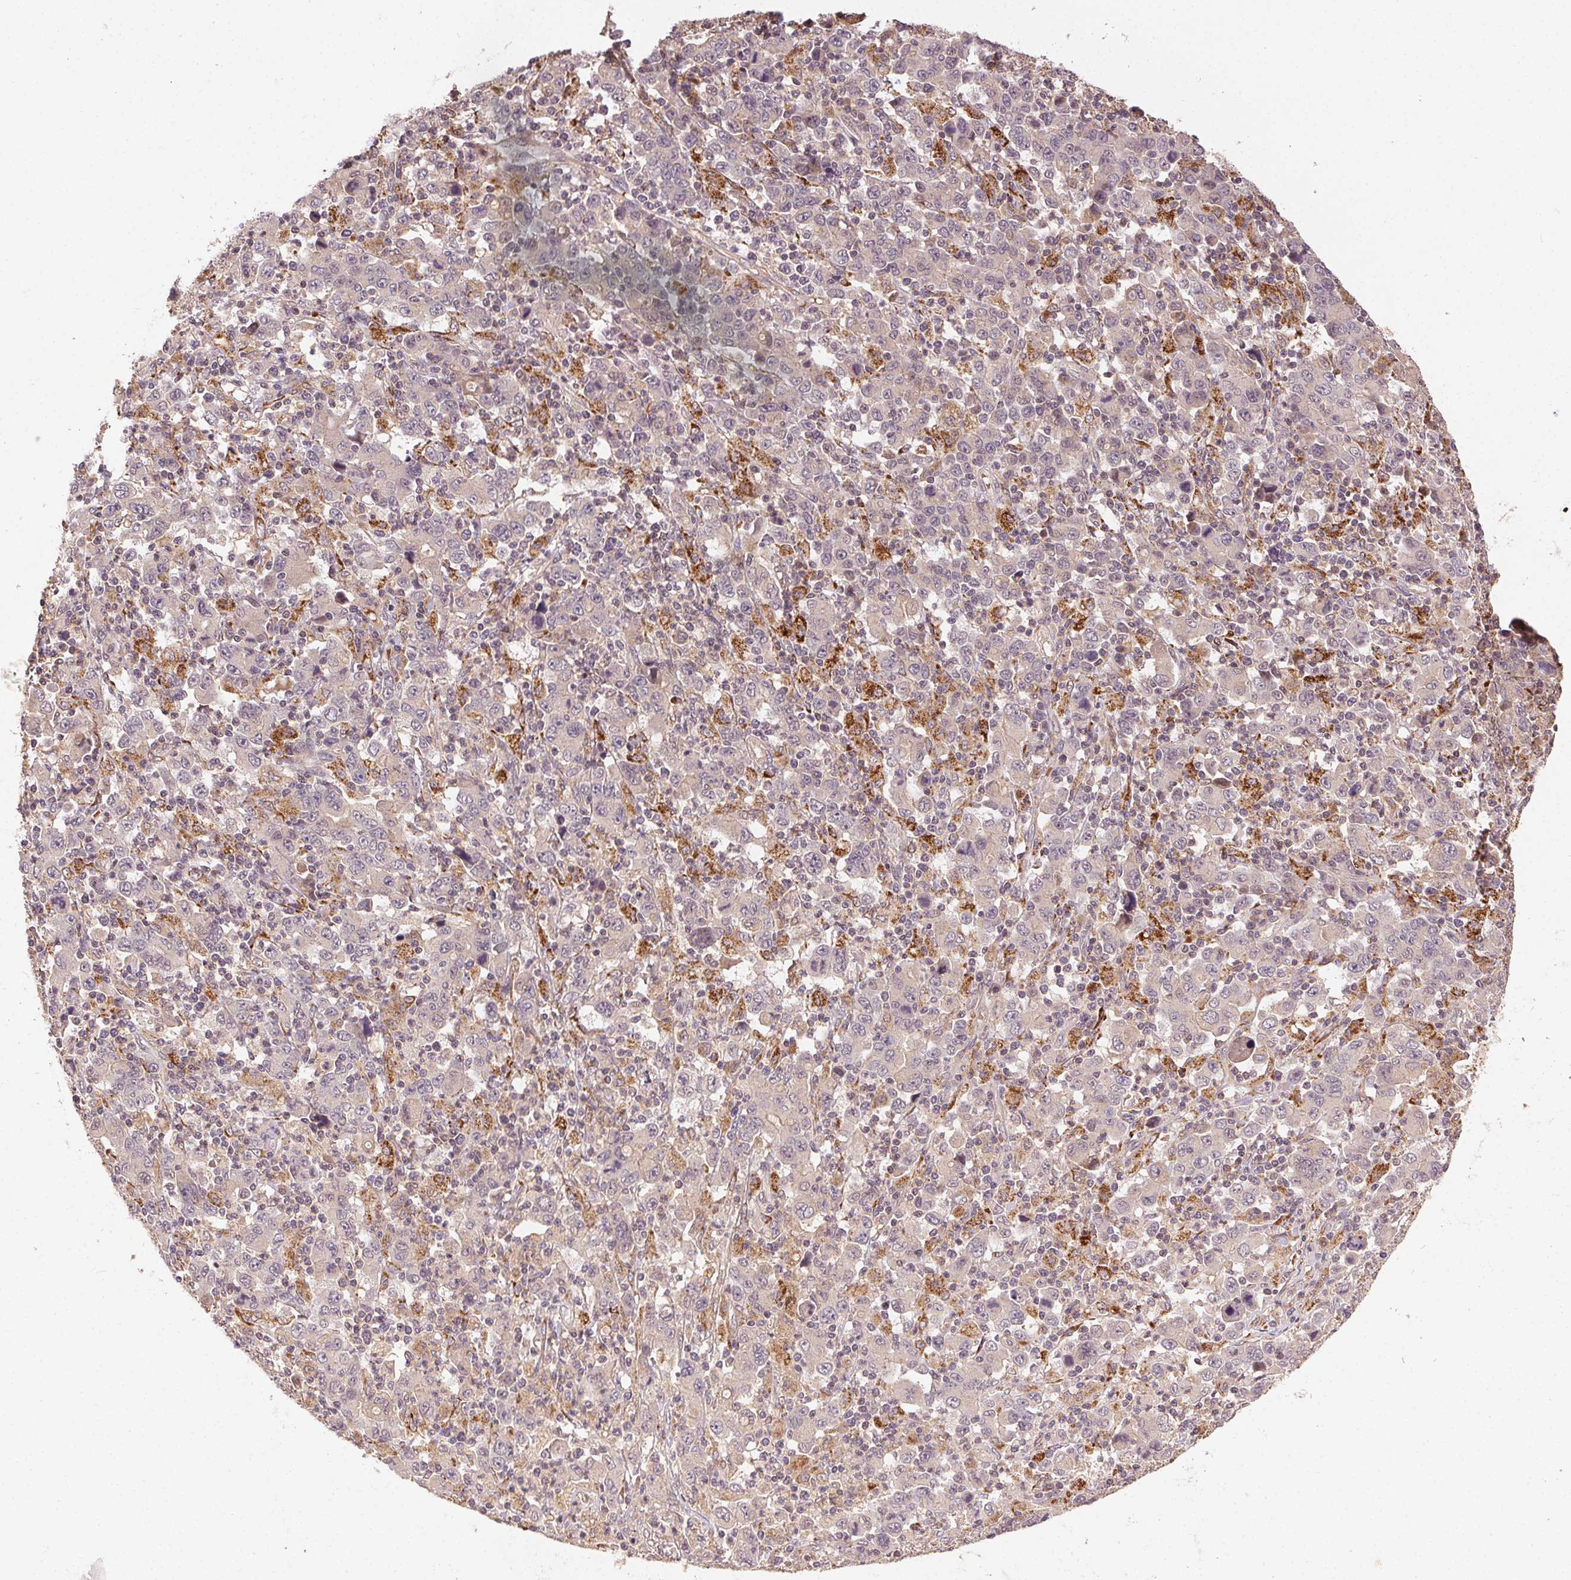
{"staining": {"intensity": "weak", "quantity": "25%-75%", "location": "cytoplasmic/membranous"}, "tissue": "stomach cancer", "cell_type": "Tumor cells", "image_type": "cancer", "snomed": [{"axis": "morphology", "description": "Adenocarcinoma, NOS"}, {"axis": "topography", "description": "Stomach, upper"}], "caption": "Immunohistochemical staining of human stomach cancer displays weak cytoplasmic/membranous protein positivity in about 25%-75% of tumor cells. (brown staining indicates protein expression, while blue staining denotes nuclei).", "gene": "KLHL15", "patient": {"sex": "male", "age": 69}}